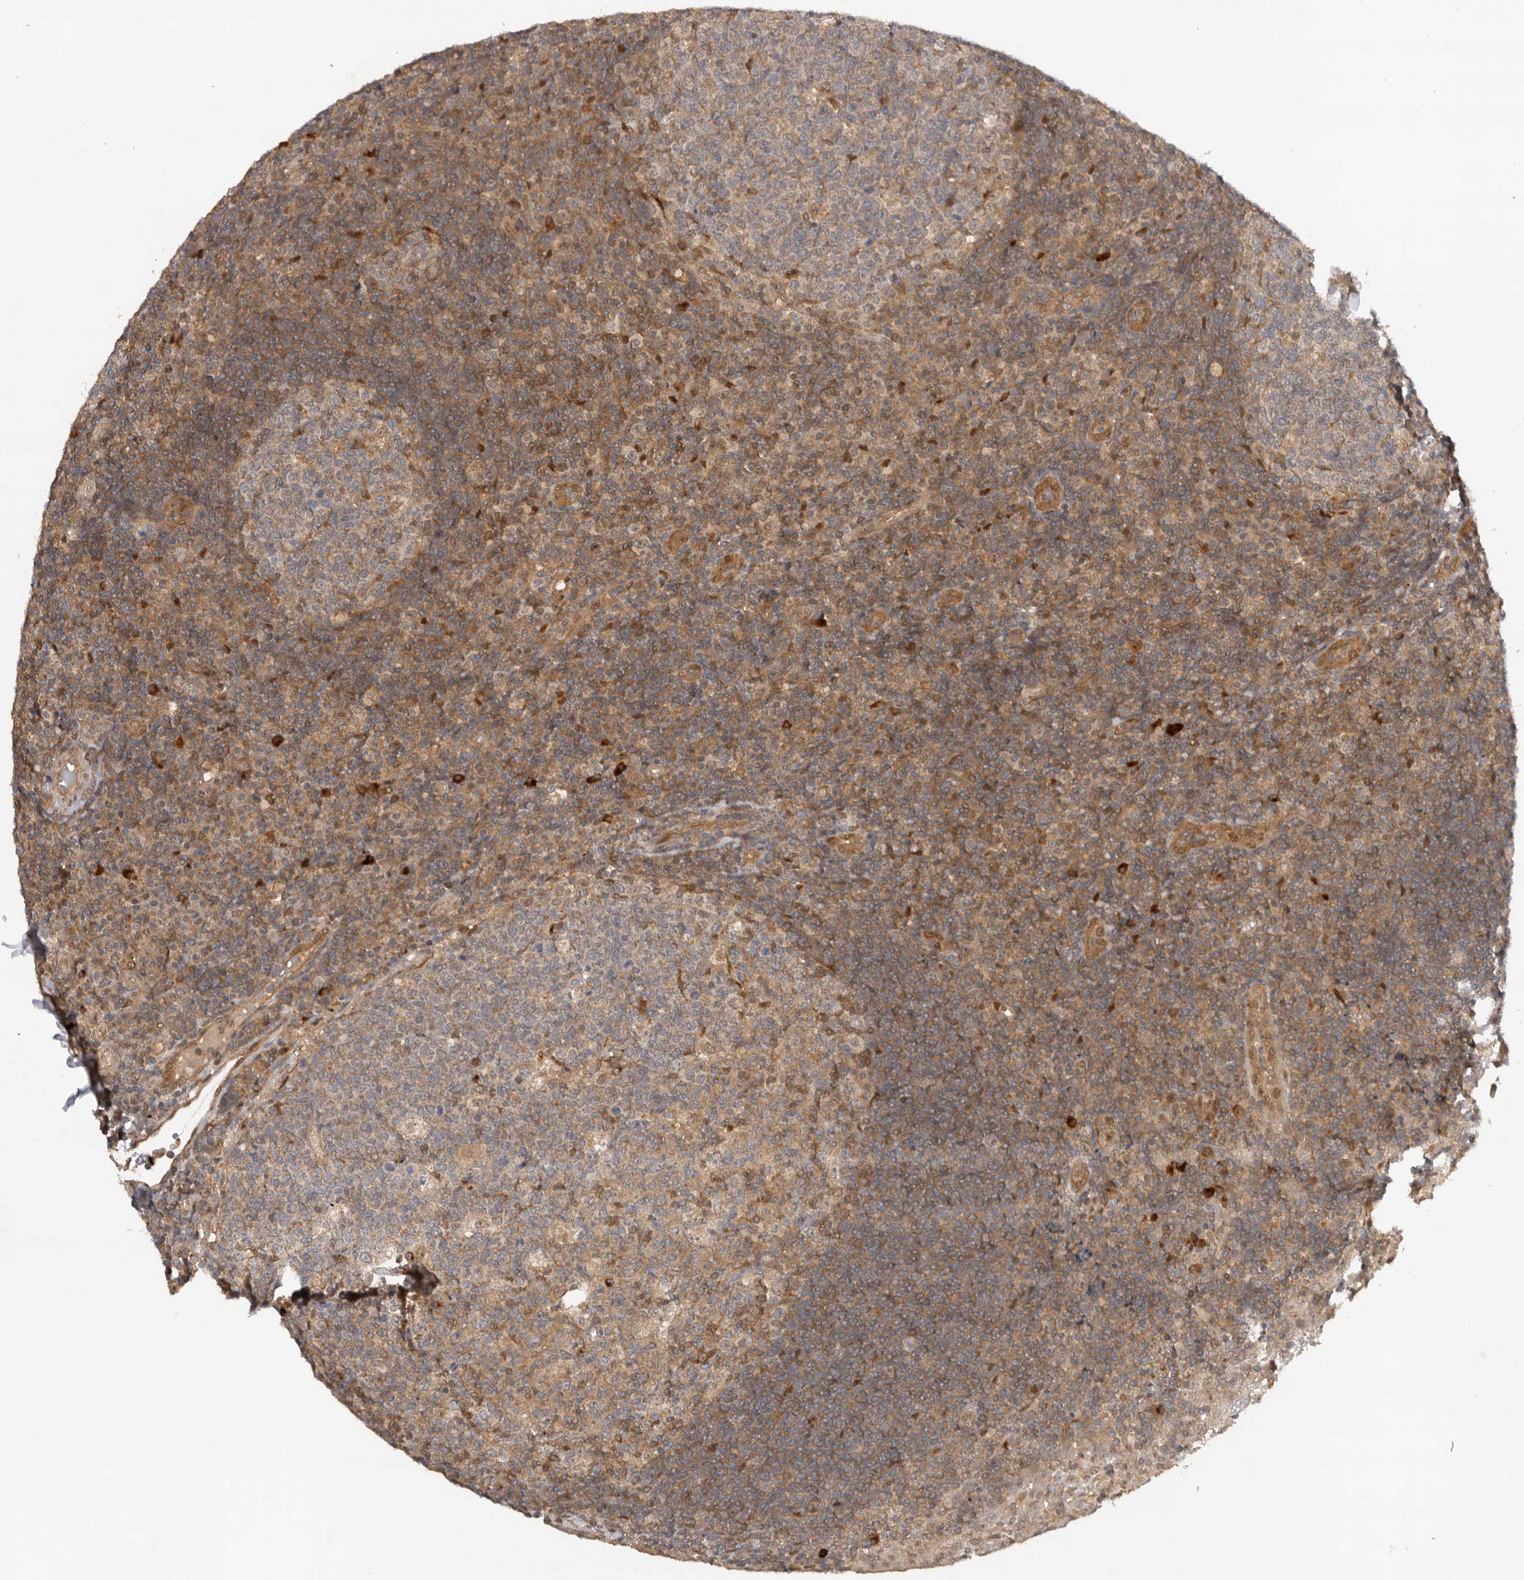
{"staining": {"intensity": "moderate", "quantity": "25%-75%", "location": "cytoplasmic/membranous"}, "tissue": "tonsil", "cell_type": "Germinal center cells", "image_type": "normal", "snomed": [{"axis": "morphology", "description": "Normal tissue, NOS"}, {"axis": "topography", "description": "Tonsil"}], "caption": "Immunohistochemistry of unremarkable human tonsil demonstrates medium levels of moderate cytoplasmic/membranous positivity in approximately 25%-75% of germinal center cells. (Stains: DAB in brown, nuclei in blue, Microscopy: brightfield microscopy at high magnification).", "gene": "DCAF8", "patient": {"sex": "female", "age": 40}}